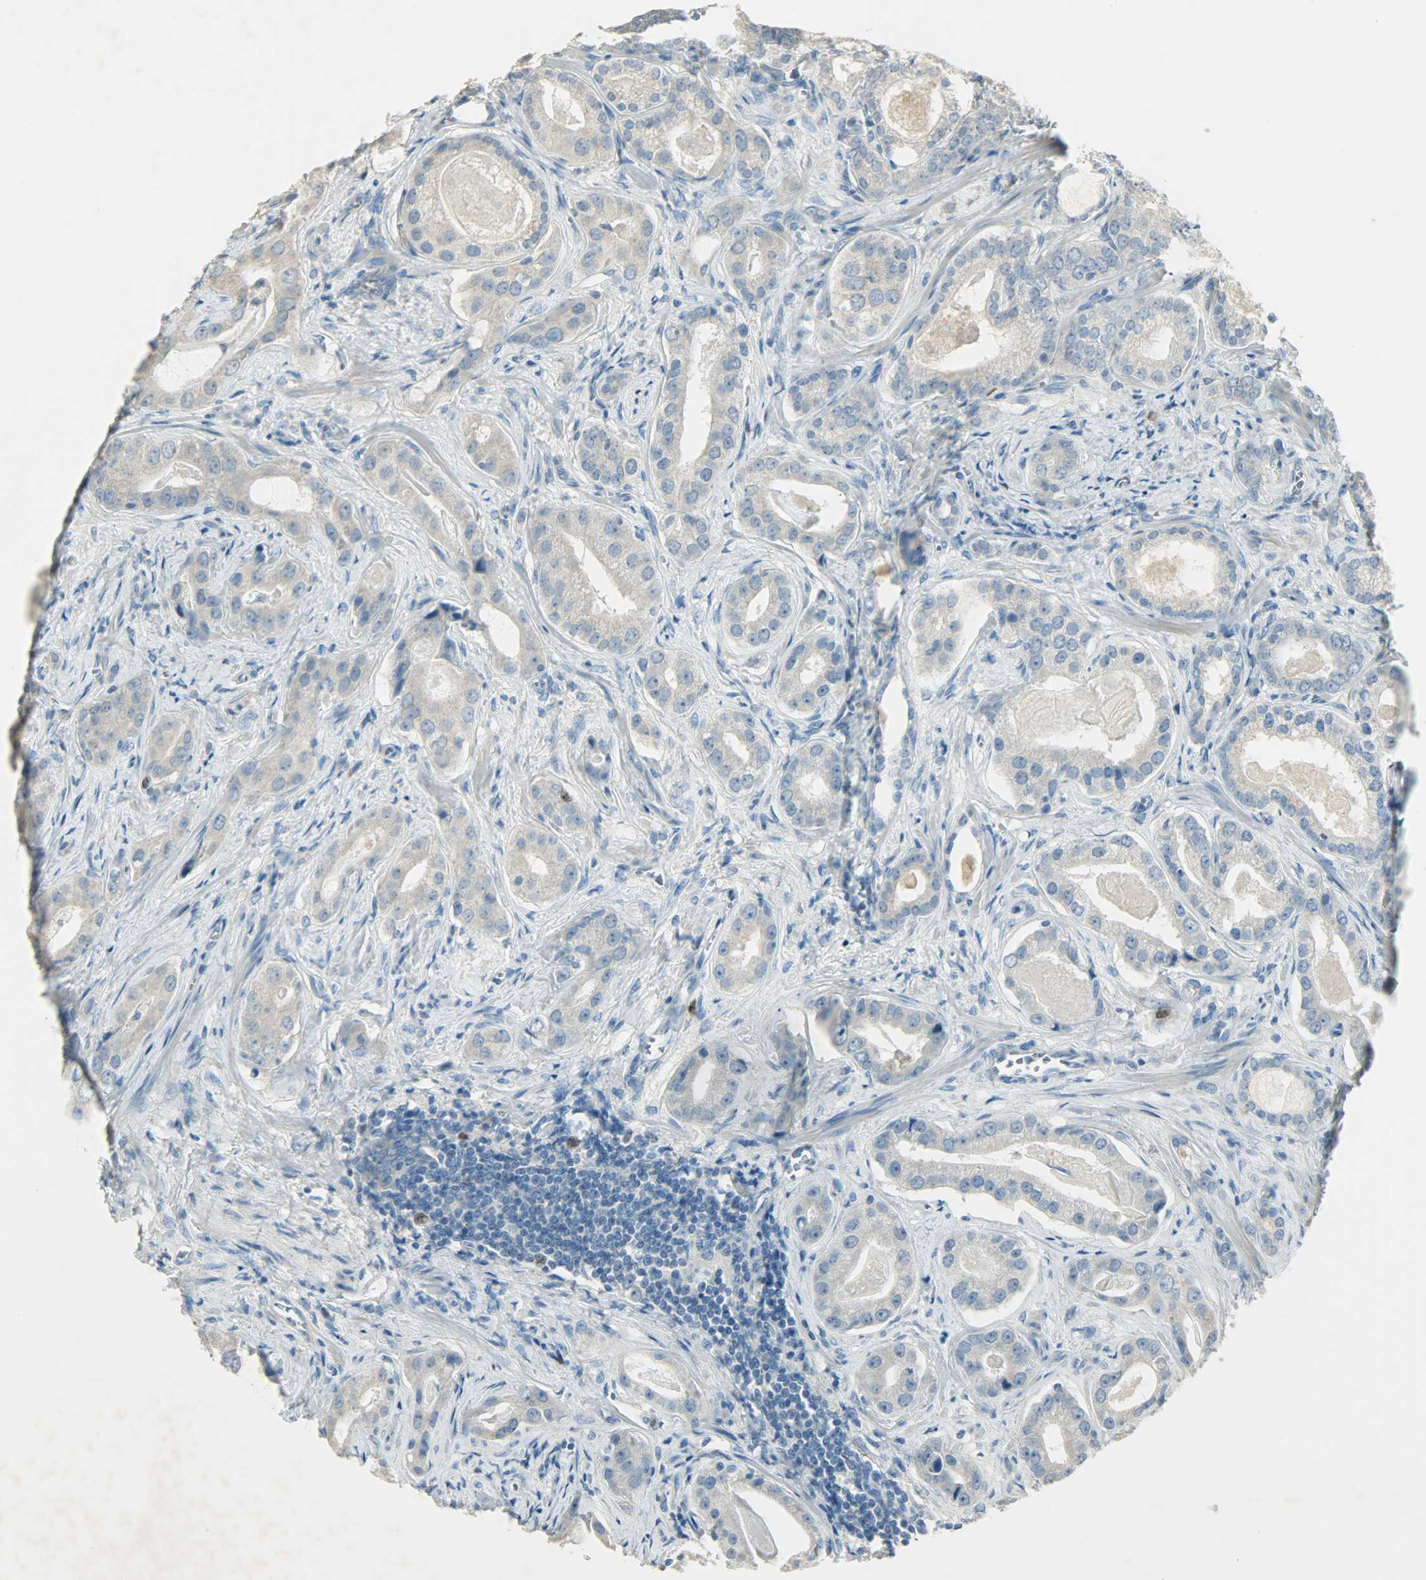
{"staining": {"intensity": "weak", "quantity": "25%-75%", "location": "cytoplasmic/membranous"}, "tissue": "prostate cancer", "cell_type": "Tumor cells", "image_type": "cancer", "snomed": [{"axis": "morphology", "description": "Adenocarcinoma, Low grade"}, {"axis": "topography", "description": "Prostate"}], "caption": "Protein staining of prostate cancer (adenocarcinoma (low-grade)) tissue shows weak cytoplasmic/membranous staining in about 25%-75% of tumor cells. The protein of interest is stained brown, and the nuclei are stained in blue (DAB IHC with brightfield microscopy, high magnification).", "gene": "TPX2", "patient": {"sex": "male", "age": 59}}